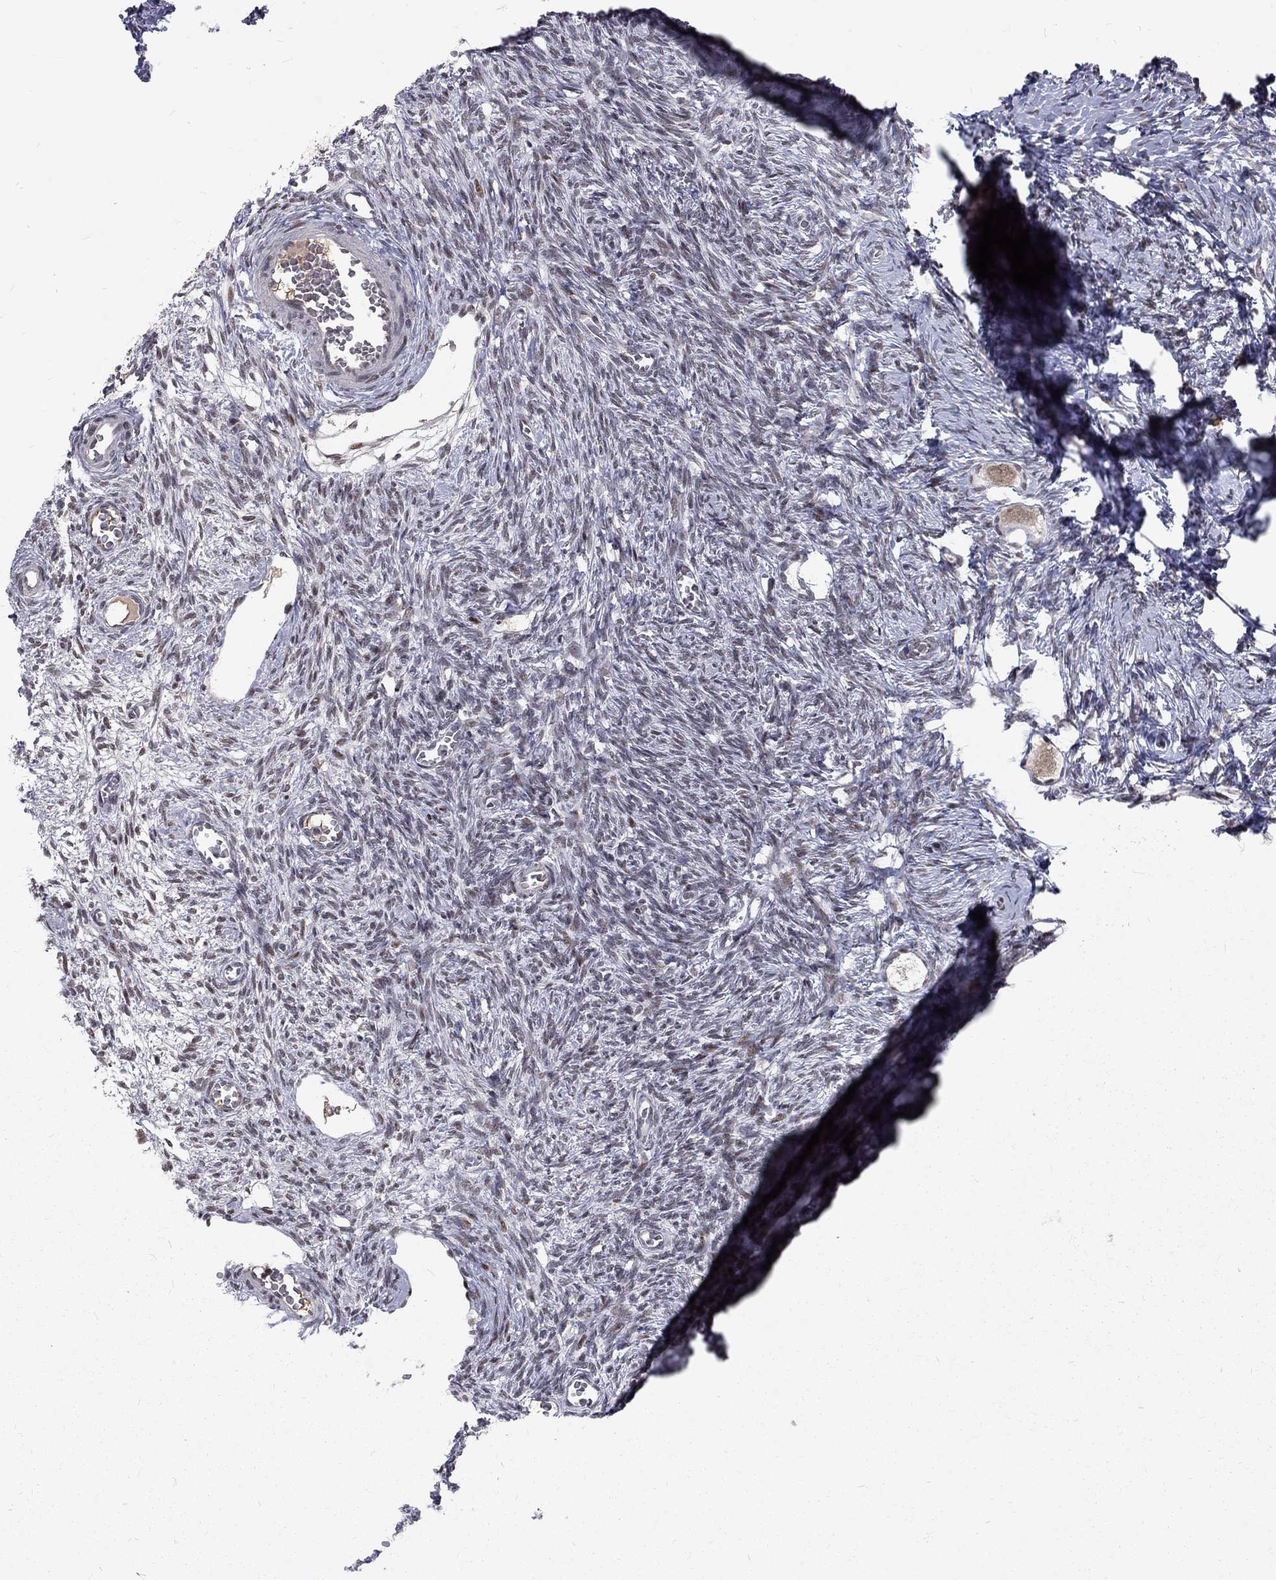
{"staining": {"intensity": "weak", "quantity": ">75%", "location": "cytoplasmic/membranous,nuclear"}, "tissue": "ovary", "cell_type": "Follicle cells", "image_type": "normal", "snomed": [{"axis": "morphology", "description": "Normal tissue, NOS"}, {"axis": "topography", "description": "Ovary"}], "caption": "The image shows staining of benign ovary, revealing weak cytoplasmic/membranous,nuclear protein staining (brown color) within follicle cells.", "gene": "TCEAL1", "patient": {"sex": "female", "age": 27}}